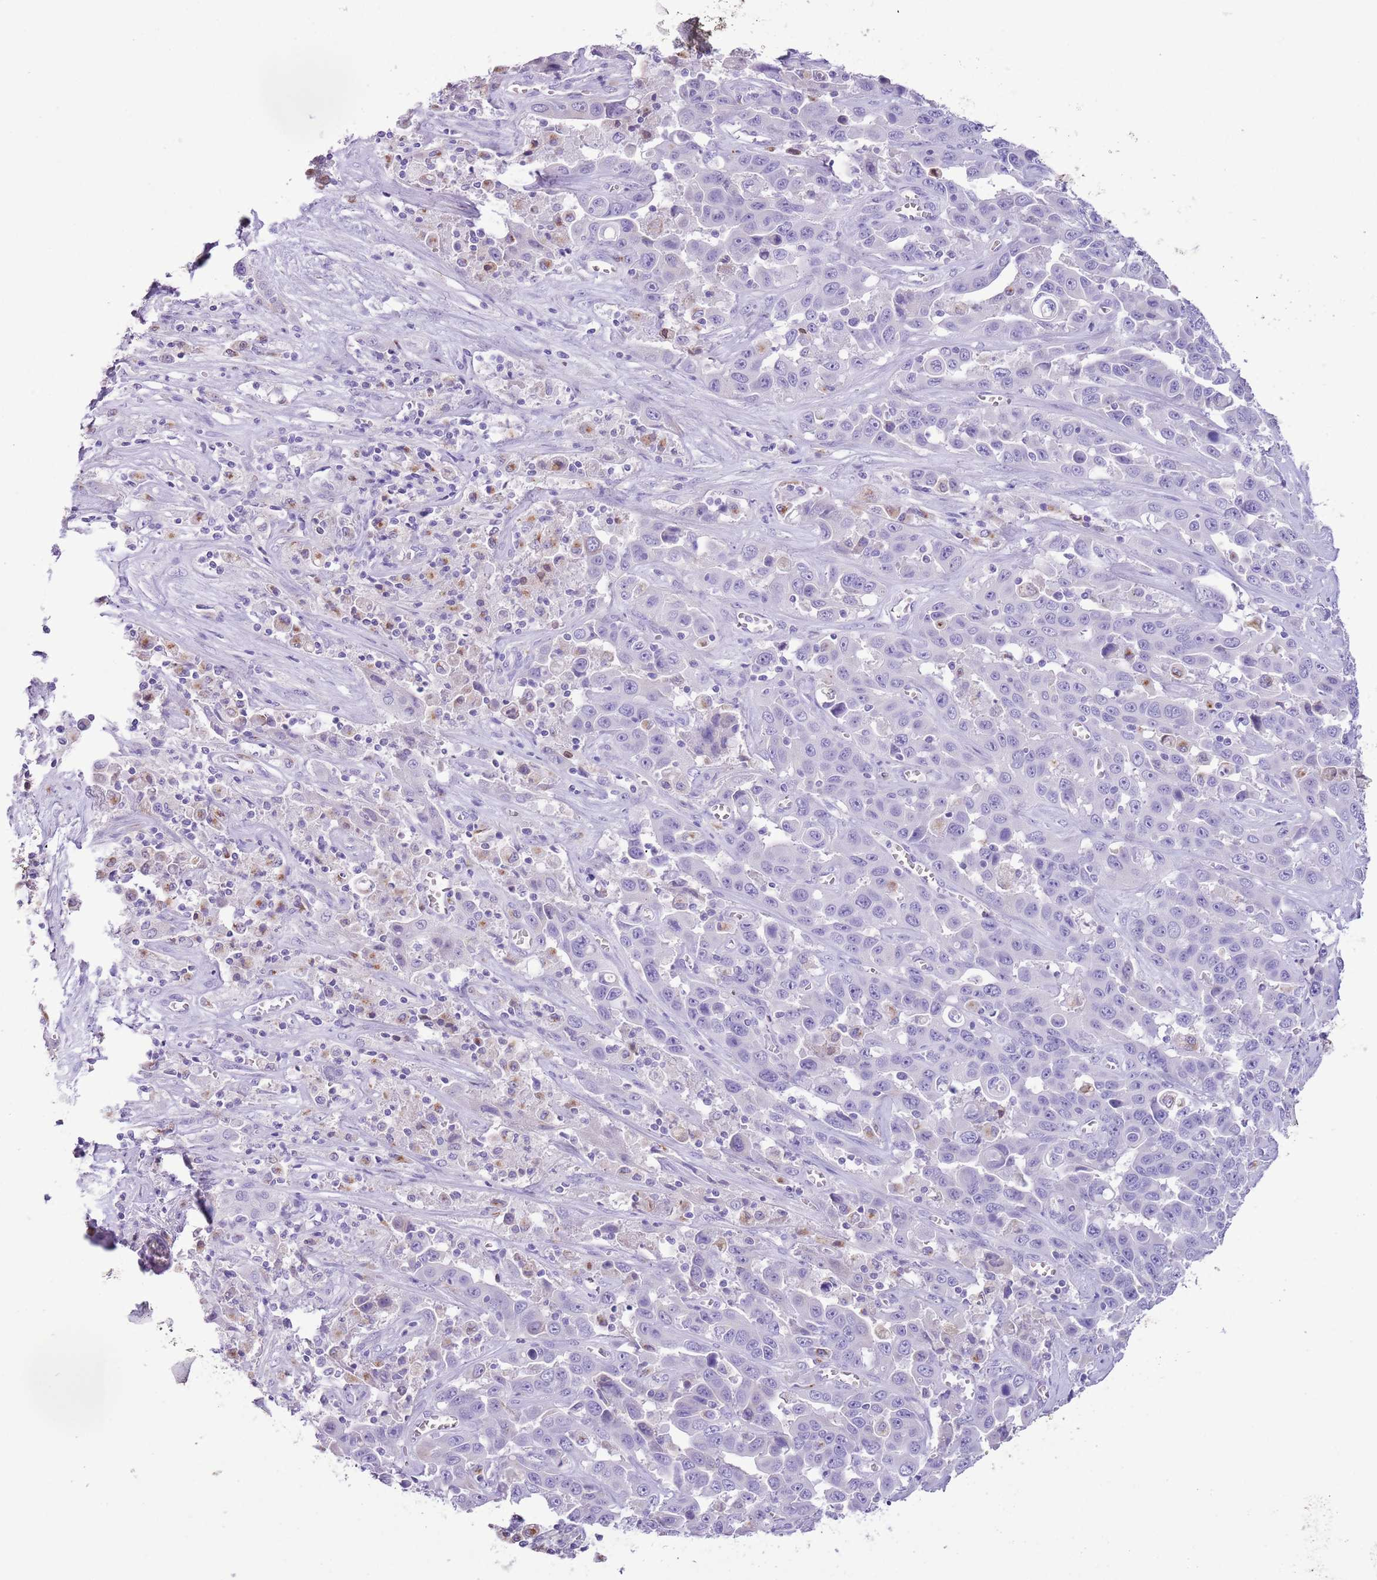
{"staining": {"intensity": "negative", "quantity": "none", "location": "none"}, "tissue": "liver cancer", "cell_type": "Tumor cells", "image_type": "cancer", "snomed": [{"axis": "morphology", "description": "Cholangiocarcinoma"}, {"axis": "topography", "description": "Liver"}], "caption": "IHC photomicrograph of liver cholangiocarcinoma stained for a protein (brown), which shows no staining in tumor cells.", "gene": "ZNF697", "patient": {"sex": "female", "age": 52}}